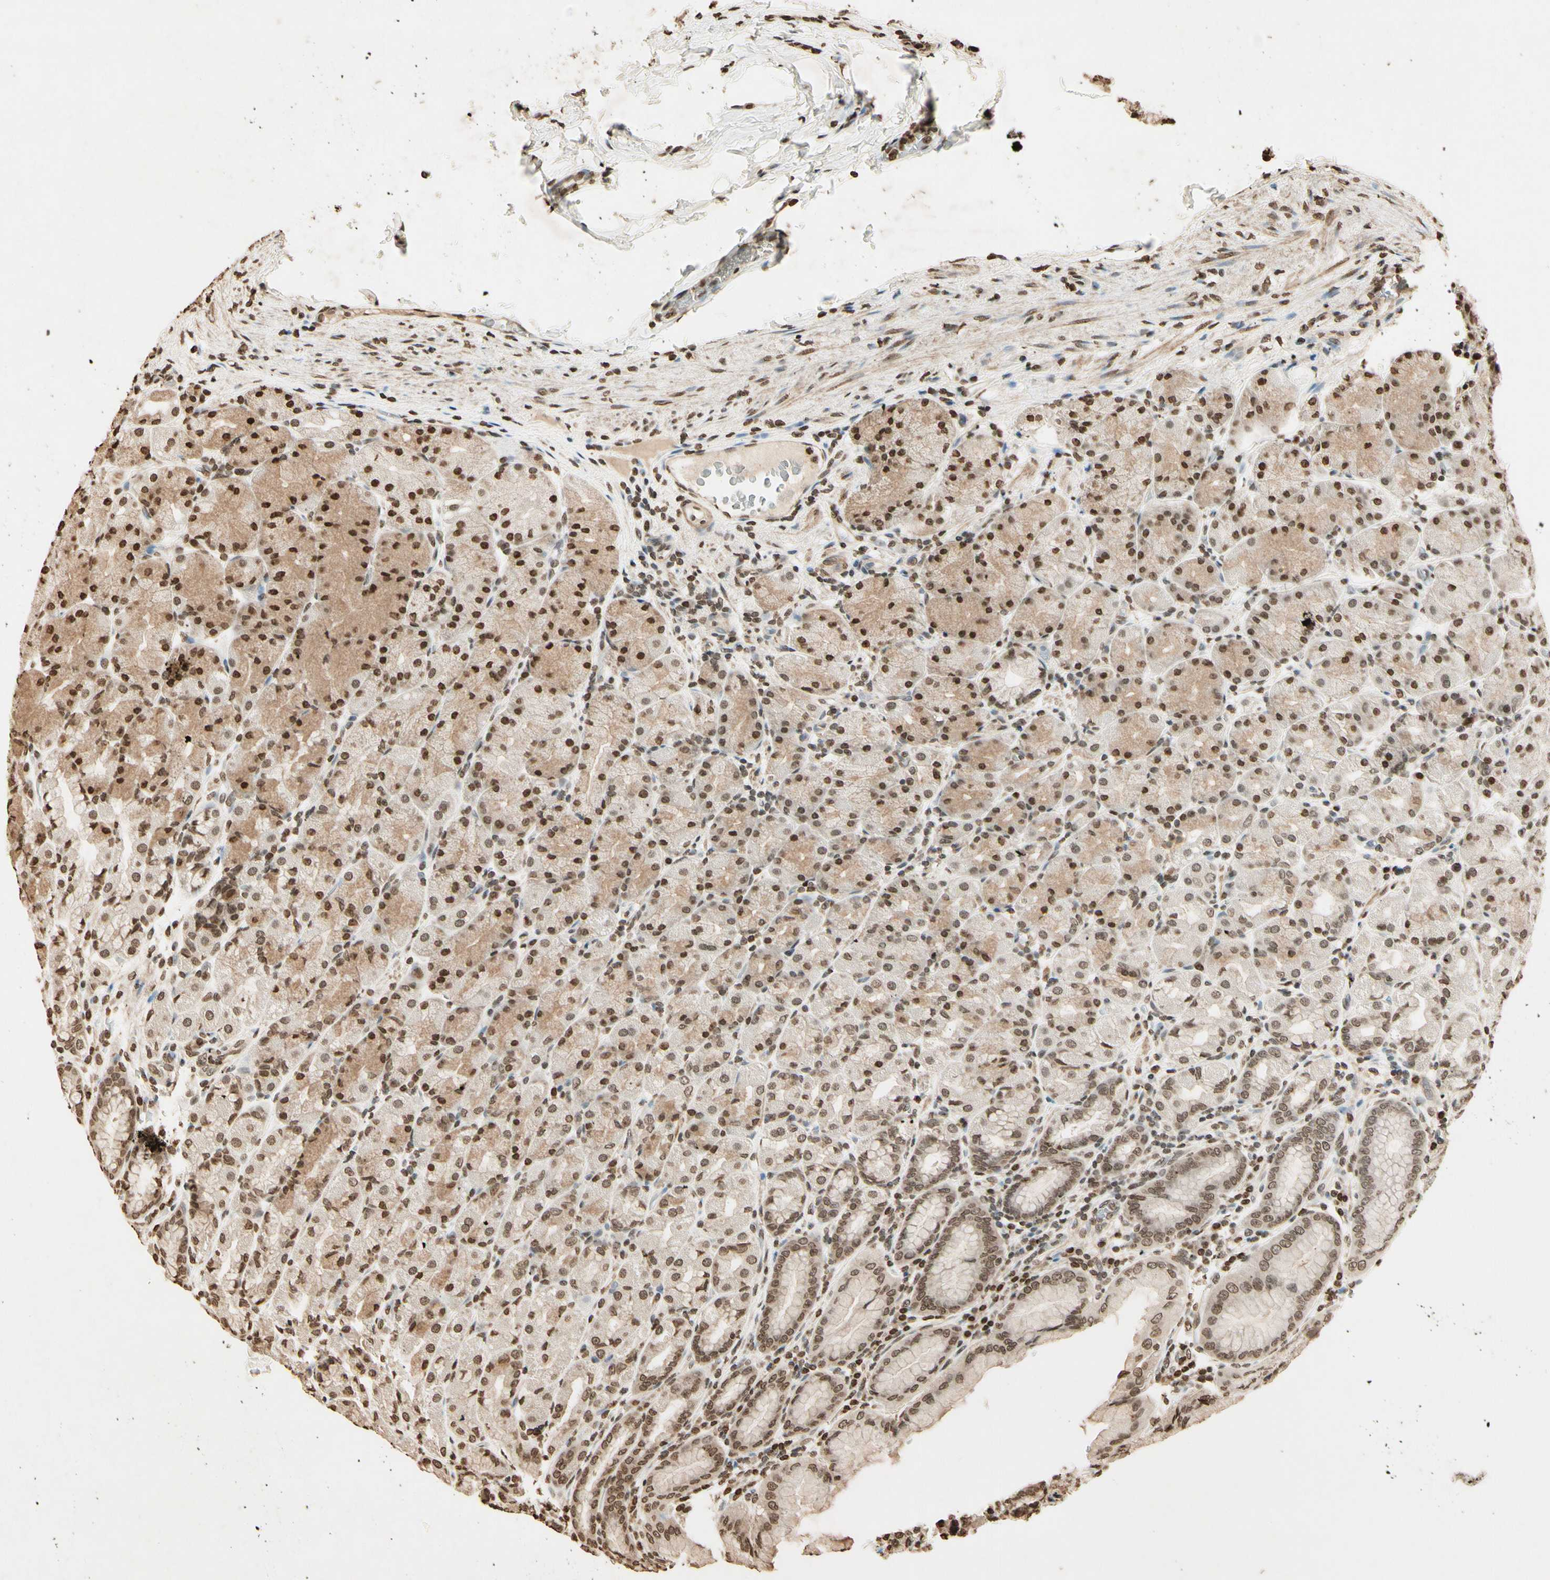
{"staining": {"intensity": "moderate", "quantity": "25%-75%", "location": "nuclear"}, "tissue": "stomach", "cell_type": "Glandular cells", "image_type": "normal", "snomed": [{"axis": "morphology", "description": "Normal tissue, NOS"}, {"axis": "topography", "description": "Stomach, upper"}], "caption": "A high-resolution micrograph shows immunohistochemistry staining of normal stomach, which shows moderate nuclear positivity in about 25%-75% of glandular cells.", "gene": "TOP1", "patient": {"sex": "male", "age": 68}}